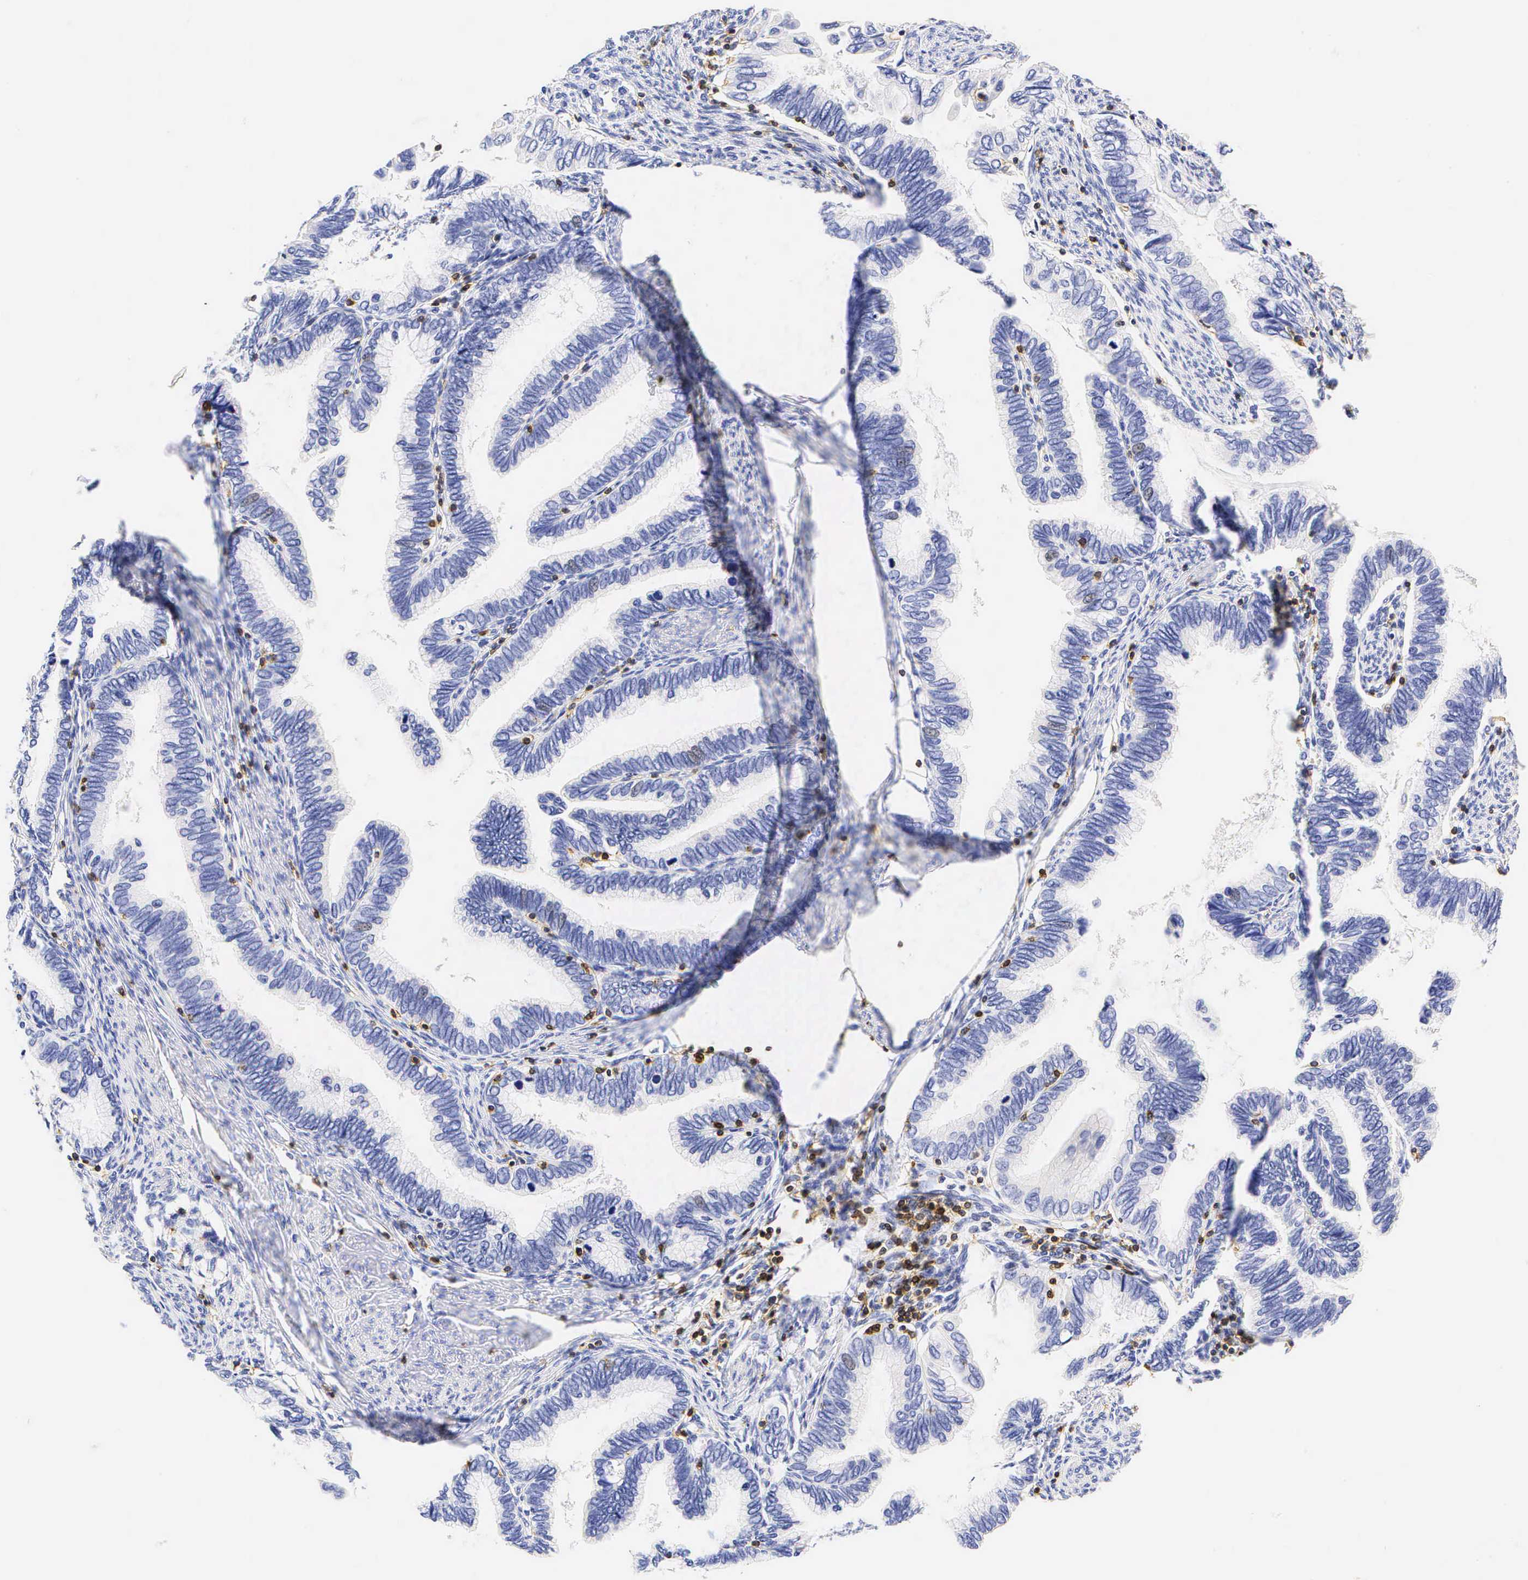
{"staining": {"intensity": "negative", "quantity": "none", "location": "none"}, "tissue": "cervical cancer", "cell_type": "Tumor cells", "image_type": "cancer", "snomed": [{"axis": "morphology", "description": "Adenocarcinoma, NOS"}, {"axis": "topography", "description": "Cervix"}], "caption": "Immunohistochemistry (IHC) histopathology image of neoplastic tissue: cervical cancer (adenocarcinoma) stained with DAB (3,3'-diaminobenzidine) demonstrates no significant protein expression in tumor cells.", "gene": "CD3E", "patient": {"sex": "female", "age": 49}}